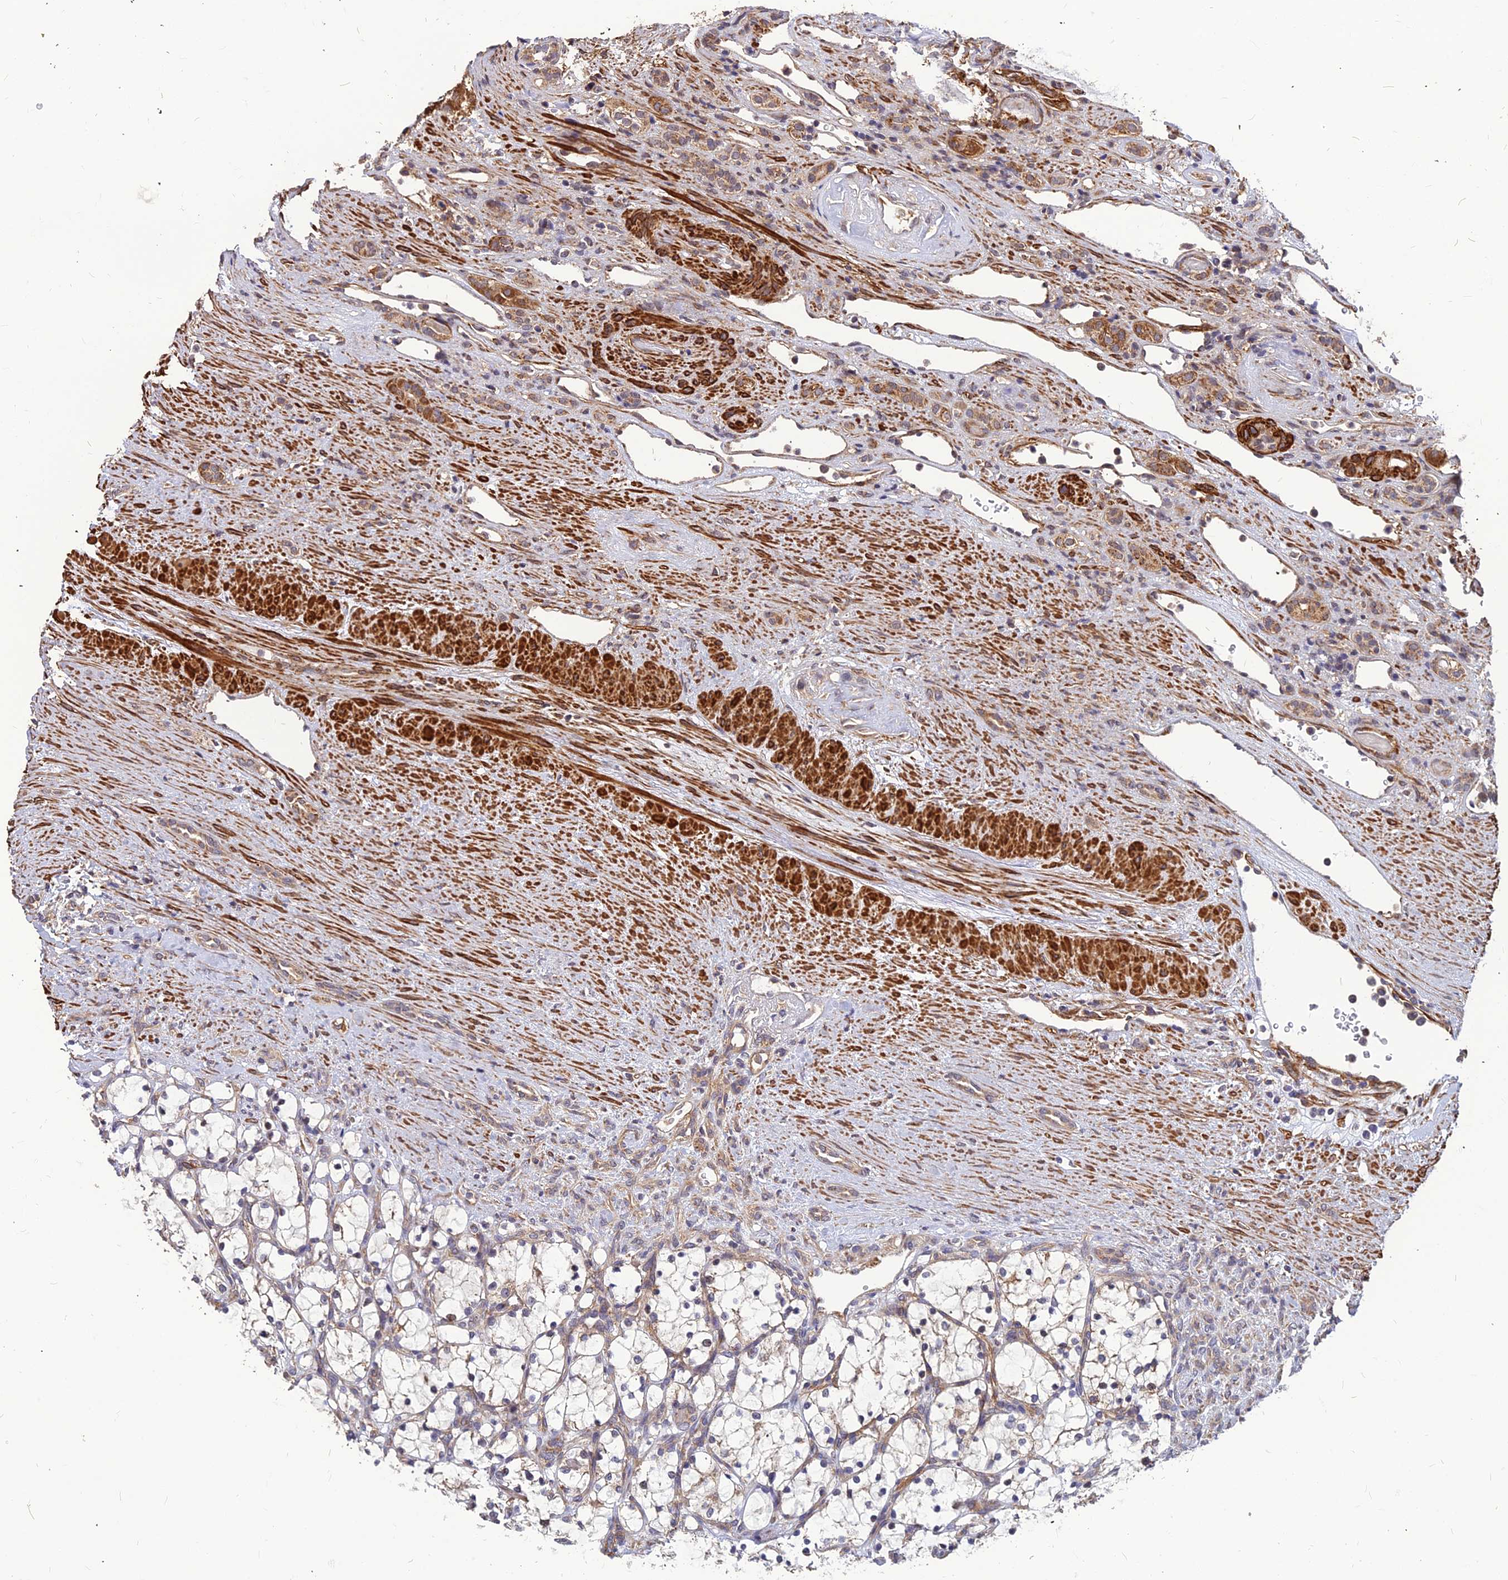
{"staining": {"intensity": "weak", "quantity": "25%-75%", "location": "cytoplasmic/membranous"}, "tissue": "renal cancer", "cell_type": "Tumor cells", "image_type": "cancer", "snomed": [{"axis": "morphology", "description": "Adenocarcinoma, NOS"}, {"axis": "topography", "description": "Kidney"}], "caption": "Adenocarcinoma (renal) was stained to show a protein in brown. There is low levels of weak cytoplasmic/membranous staining in approximately 25%-75% of tumor cells.", "gene": "LEKR1", "patient": {"sex": "female", "age": 69}}